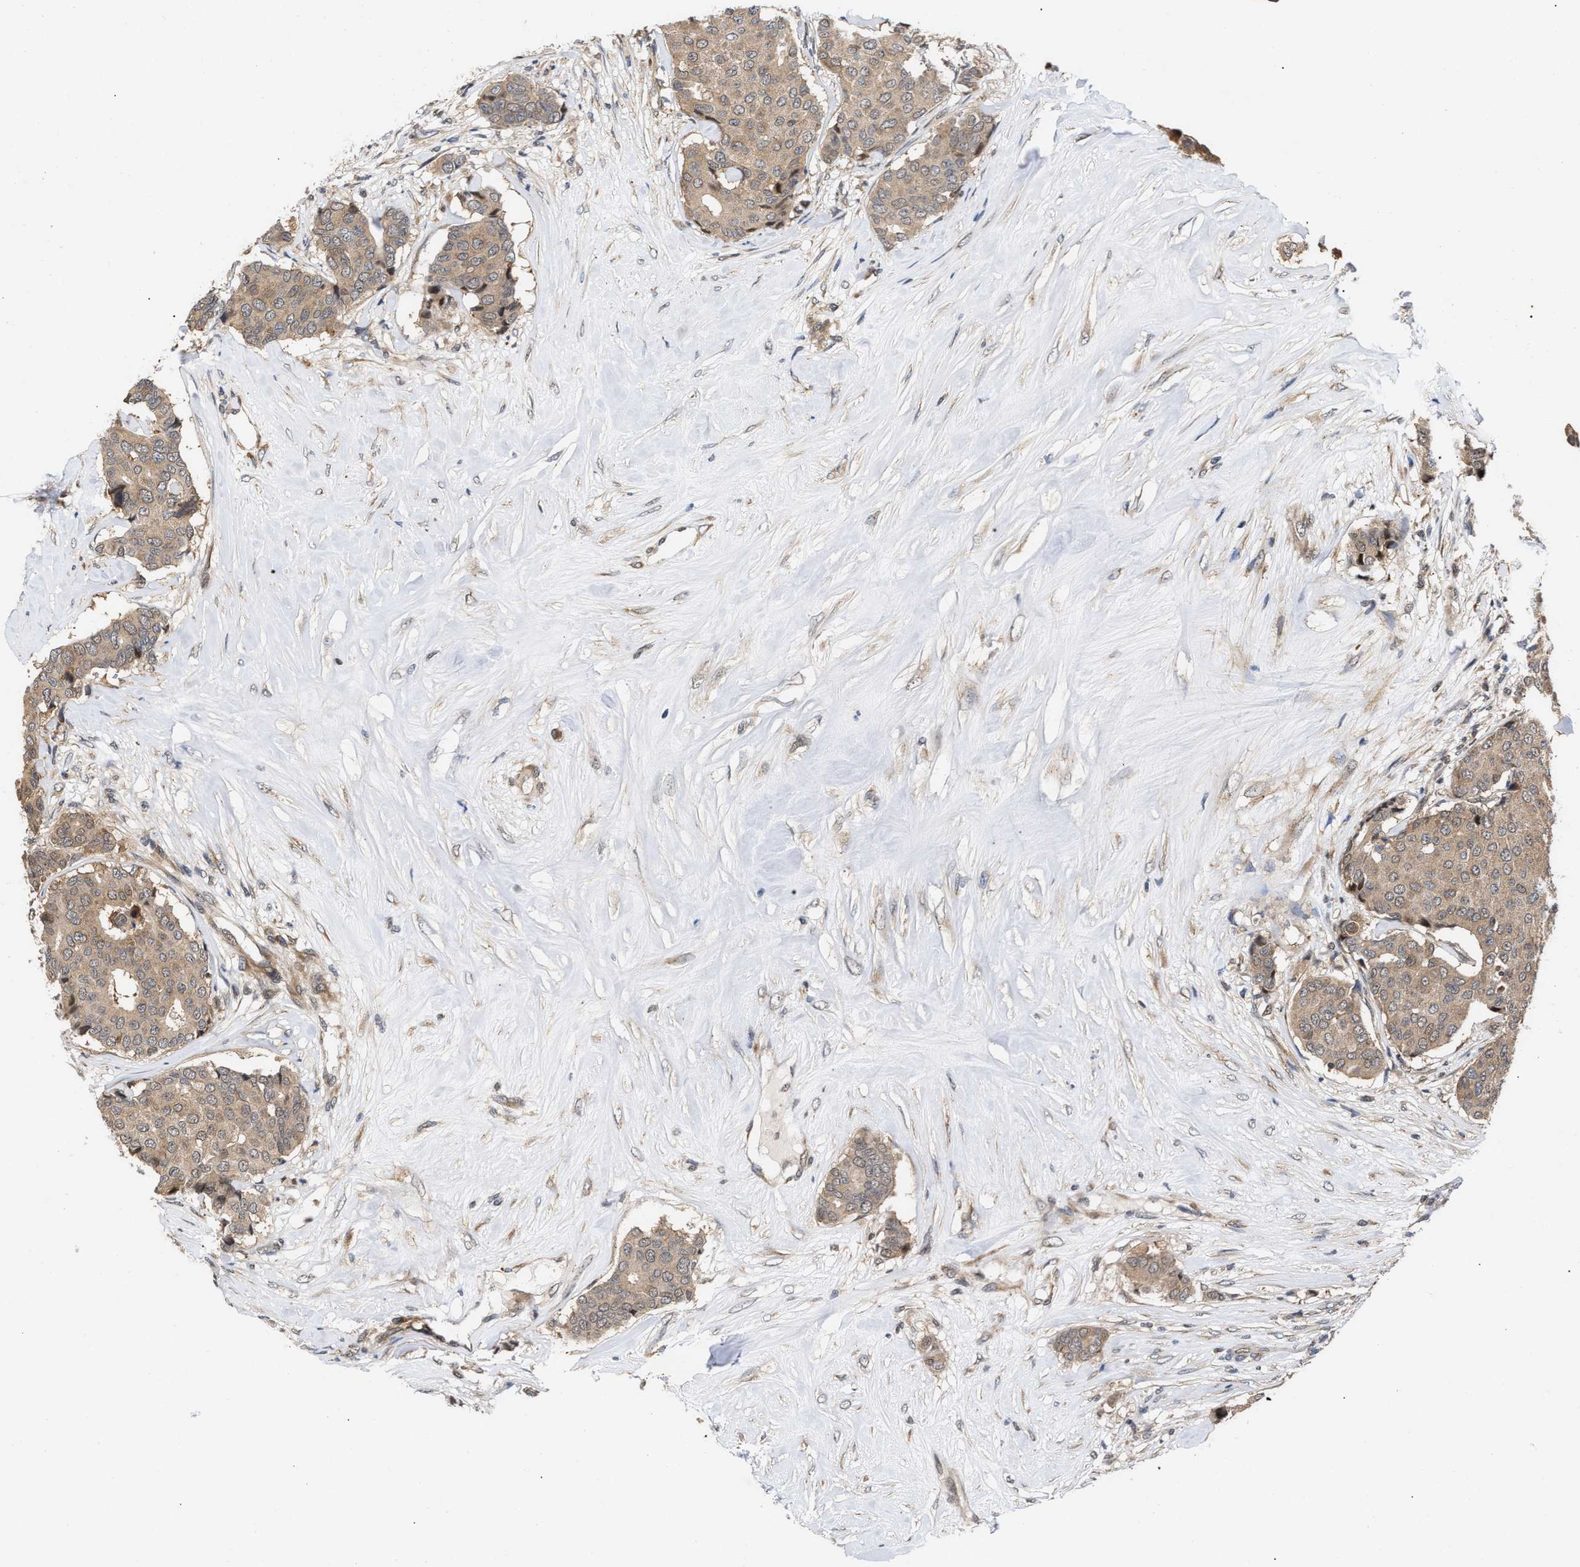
{"staining": {"intensity": "moderate", "quantity": ">75%", "location": "cytoplasmic/membranous"}, "tissue": "breast cancer", "cell_type": "Tumor cells", "image_type": "cancer", "snomed": [{"axis": "morphology", "description": "Duct carcinoma"}, {"axis": "topography", "description": "Breast"}], "caption": "Breast cancer tissue exhibits moderate cytoplasmic/membranous expression in approximately >75% of tumor cells", "gene": "CLIP2", "patient": {"sex": "female", "age": 75}}